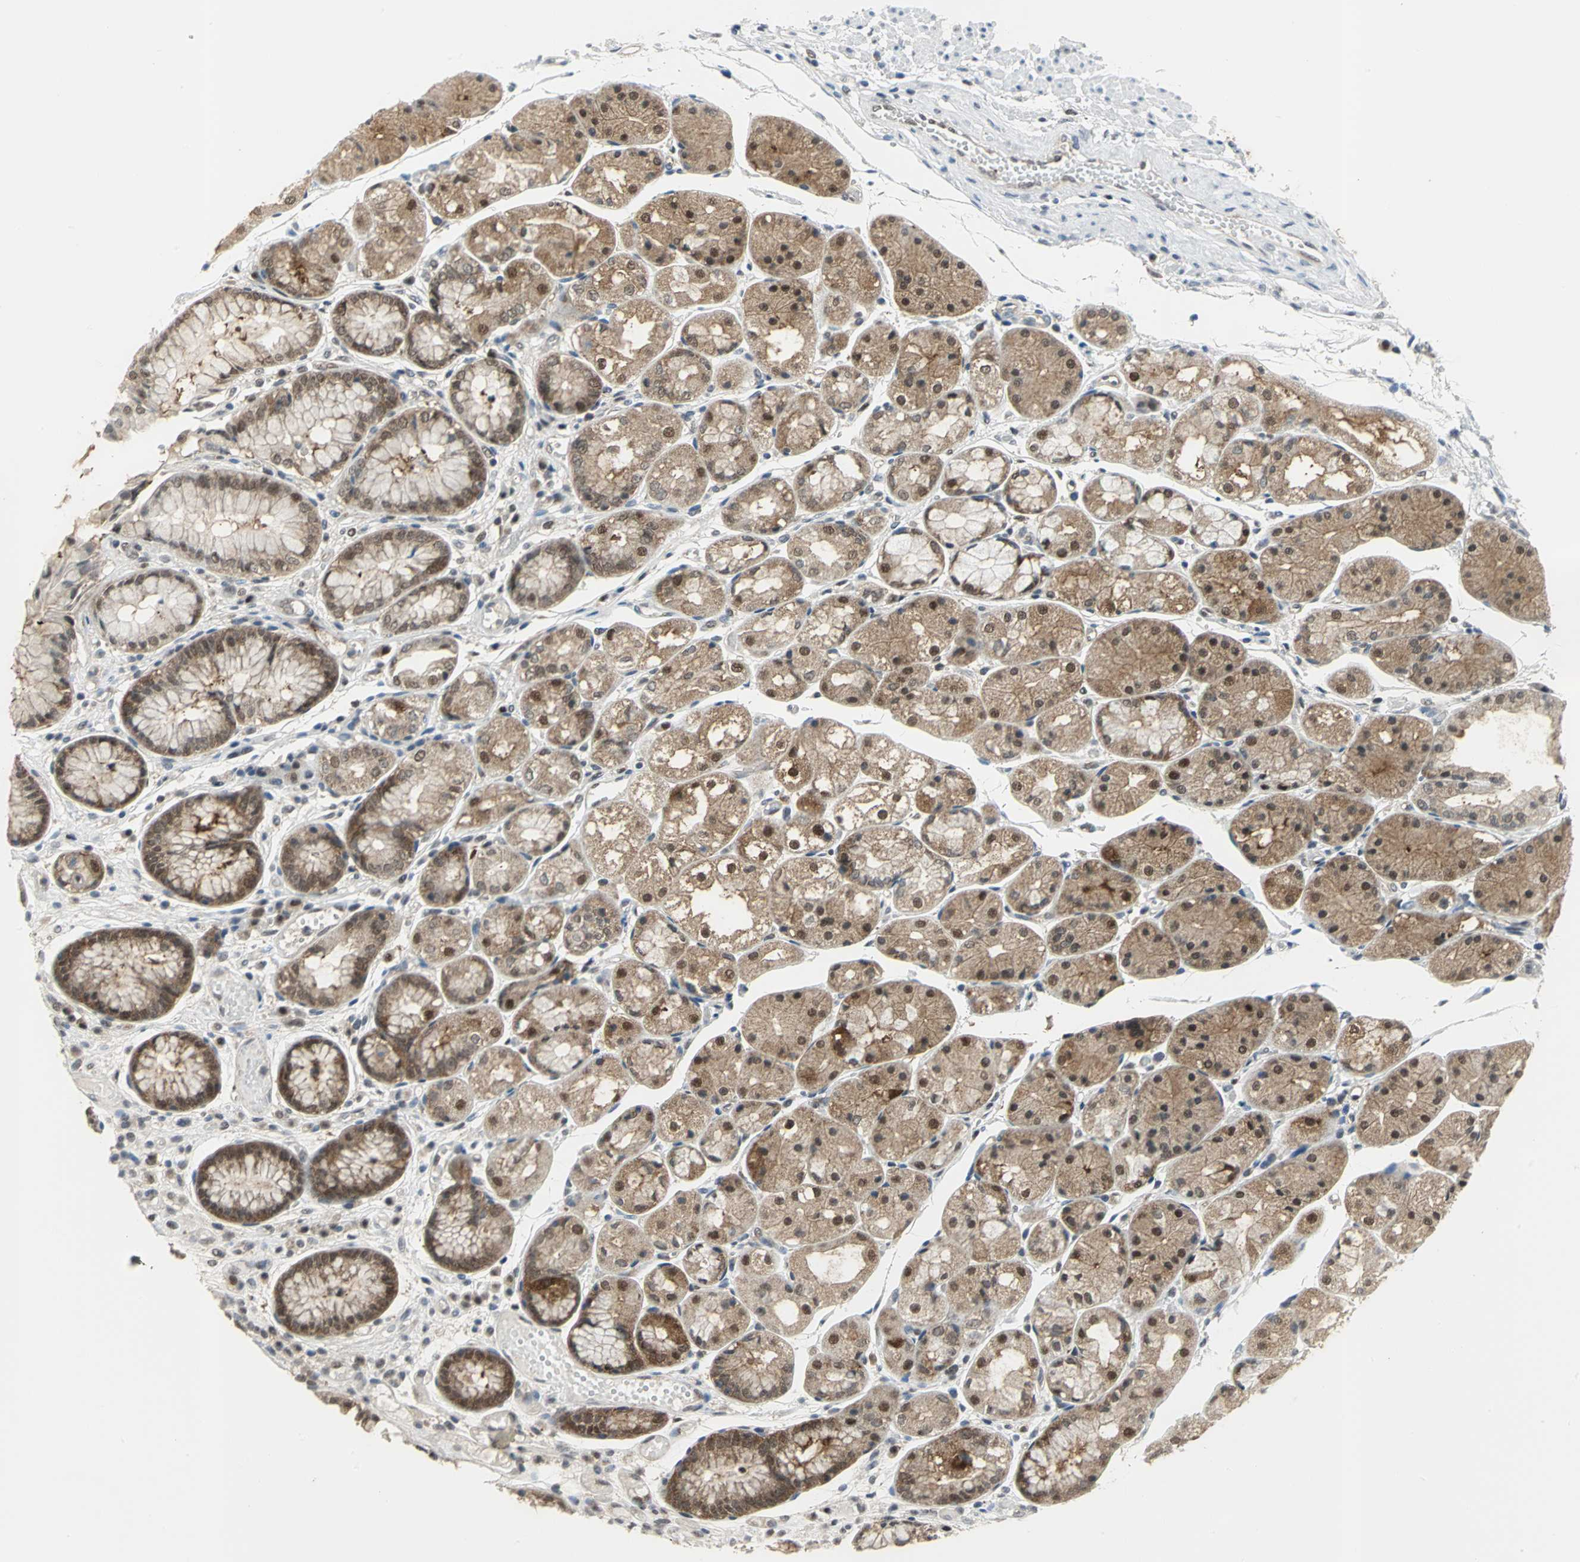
{"staining": {"intensity": "moderate", "quantity": ">75%", "location": "cytoplasmic/membranous,nuclear"}, "tissue": "stomach", "cell_type": "Glandular cells", "image_type": "normal", "snomed": [{"axis": "morphology", "description": "Normal tissue, NOS"}, {"axis": "topography", "description": "Stomach, upper"}], "caption": "DAB immunohistochemical staining of unremarkable human stomach reveals moderate cytoplasmic/membranous,nuclear protein positivity in about >75% of glandular cells.", "gene": "PSMA4", "patient": {"sex": "male", "age": 72}}